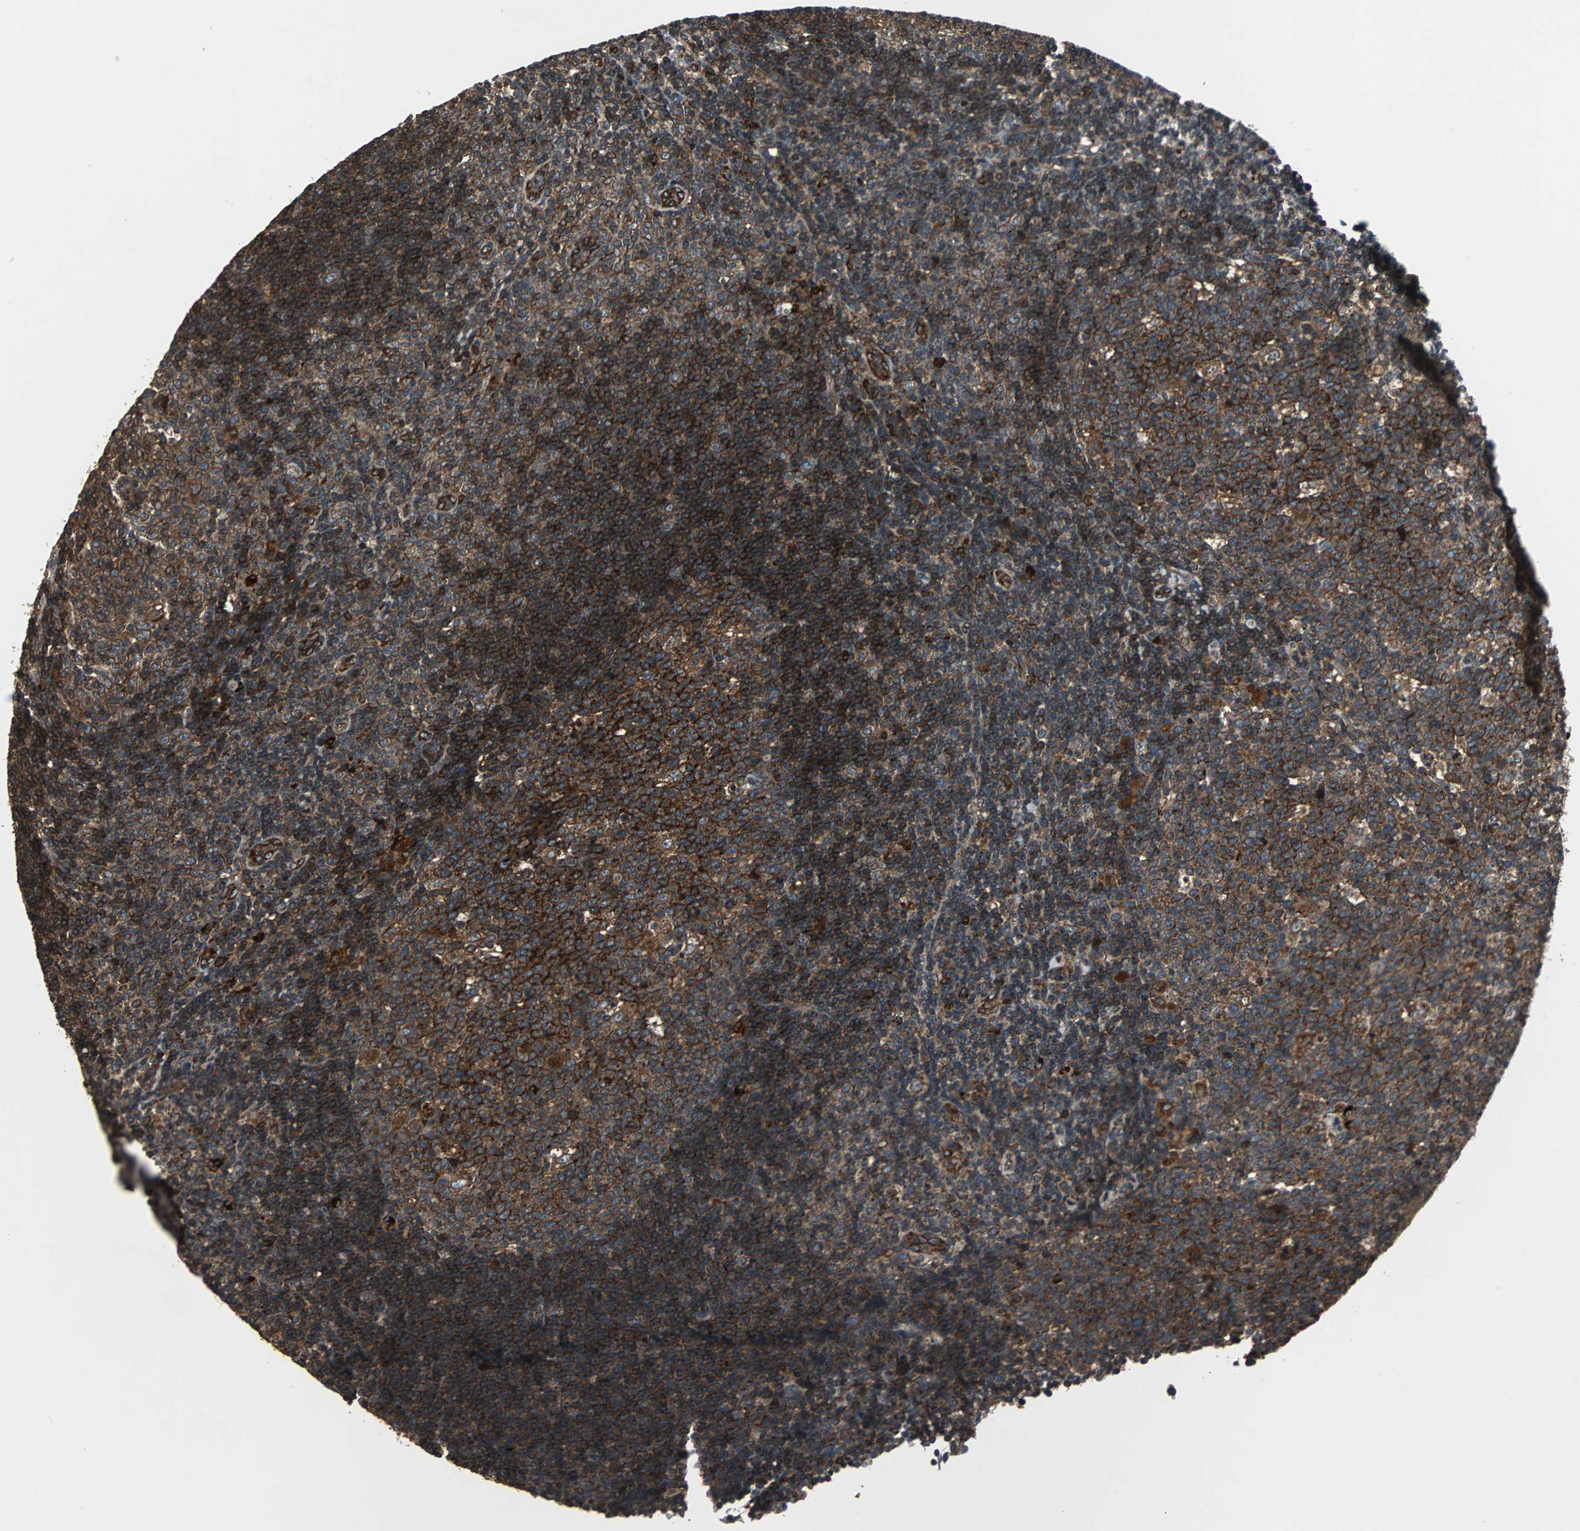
{"staining": {"intensity": "strong", "quantity": ">75%", "location": "cytoplasmic/membranous"}, "tissue": "lymph node", "cell_type": "Germinal center cells", "image_type": "normal", "snomed": [{"axis": "morphology", "description": "Normal tissue, NOS"}, {"axis": "topography", "description": "Lymph node"}, {"axis": "topography", "description": "Salivary gland"}], "caption": "Immunohistochemistry (IHC) (DAB) staining of unremarkable lymph node displays strong cytoplasmic/membranous protein expression in about >75% of germinal center cells. The staining is performed using DAB brown chromogen to label protein expression. The nuclei are counter-stained blue using hematoxylin.", "gene": "RAB7A", "patient": {"sex": "male", "age": 8}}